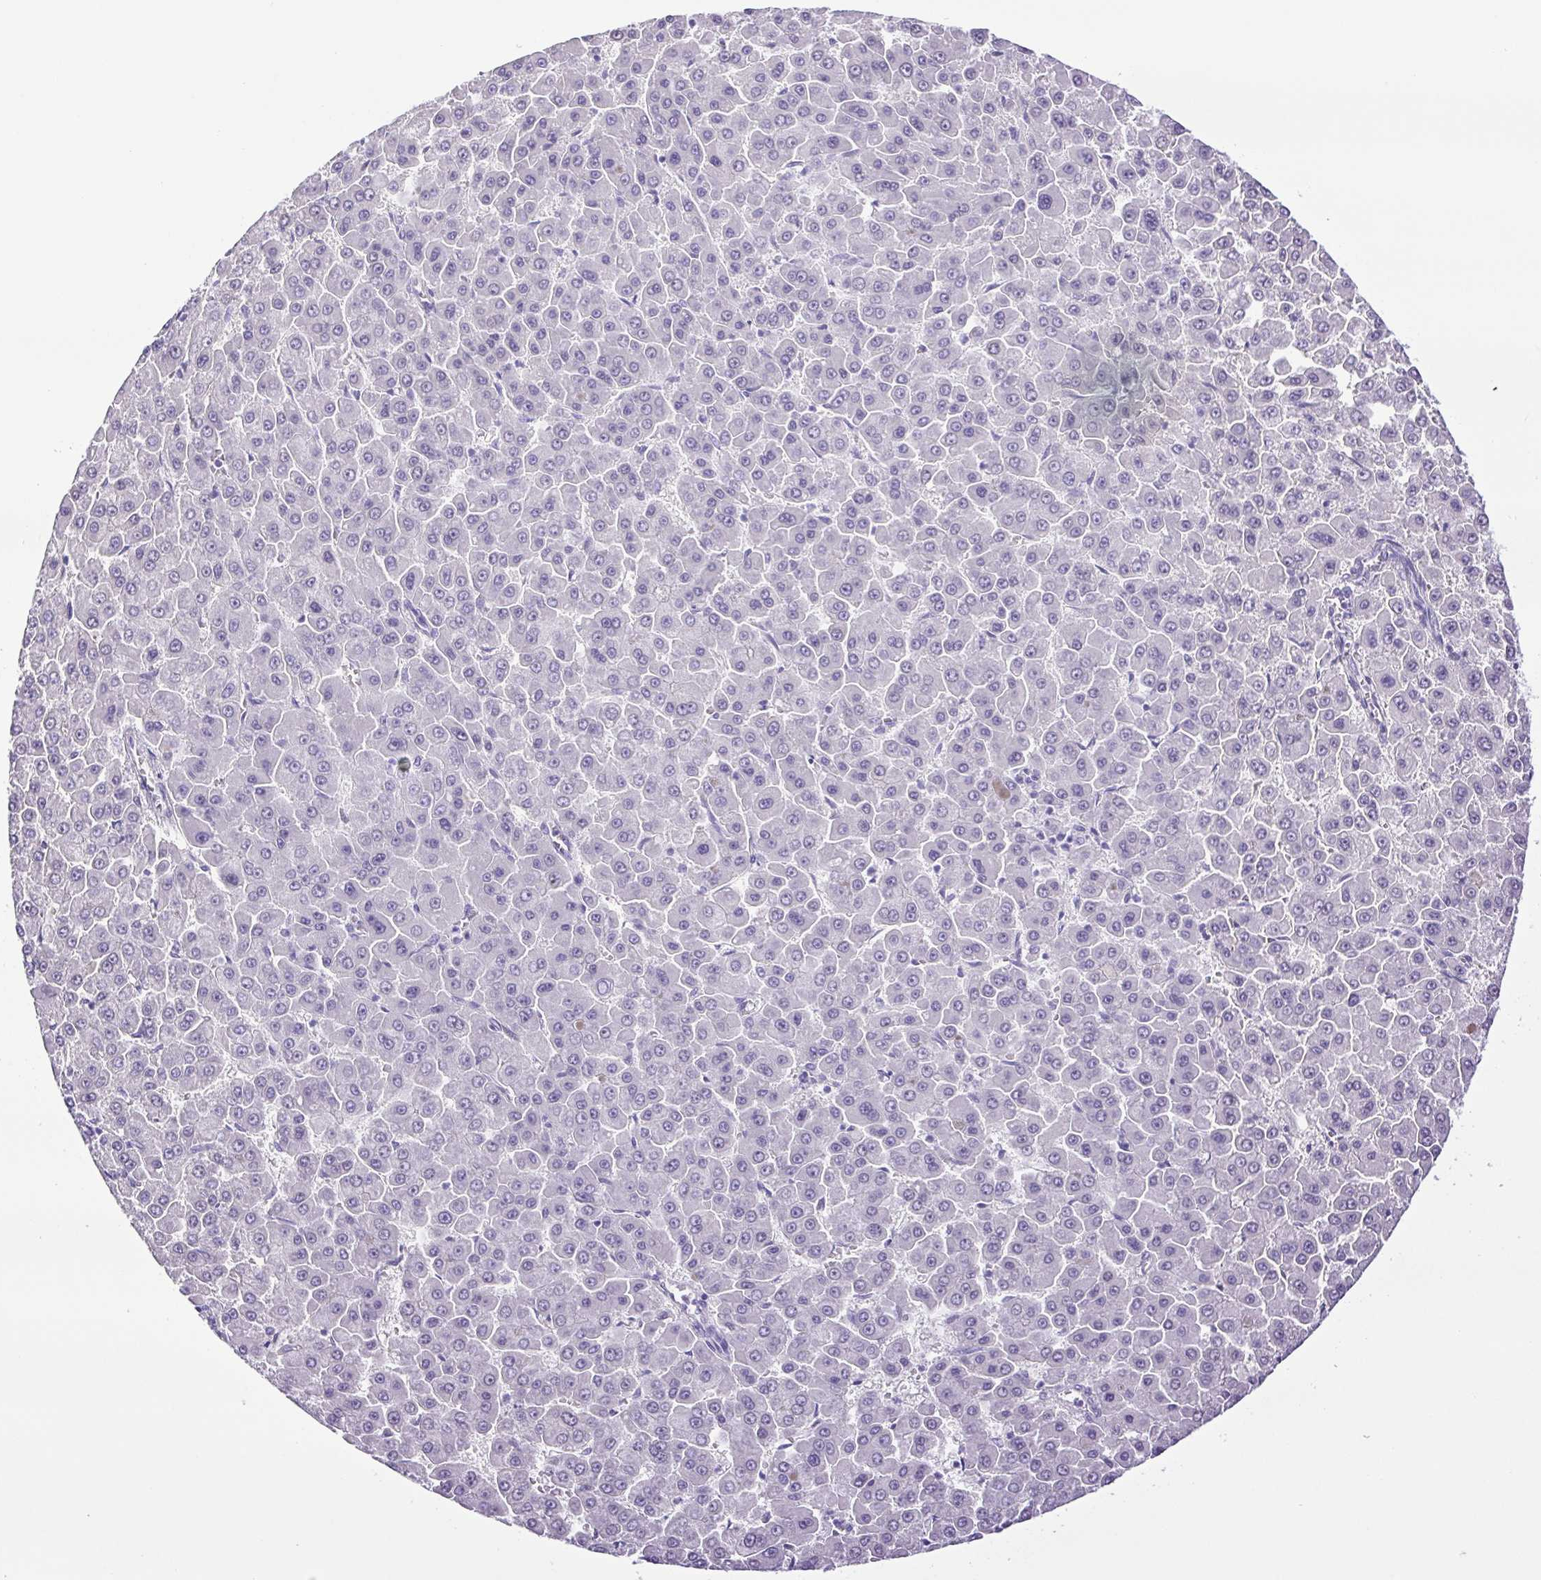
{"staining": {"intensity": "negative", "quantity": "none", "location": "none"}, "tissue": "liver cancer", "cell_type": "Tumor cells", "image_type": "cancer", "snomed": [{"axis": "morphology", "description": "Carcinoma, Hepatocellular, NOS"}, {"axis": "topography", "description": "Liver"}], "caption": "Micrograph shows no significant protein positivity in tumor cells of liver cancer.", "gene": "CDSN", "patient": {"sex": "male", "age": 78}}